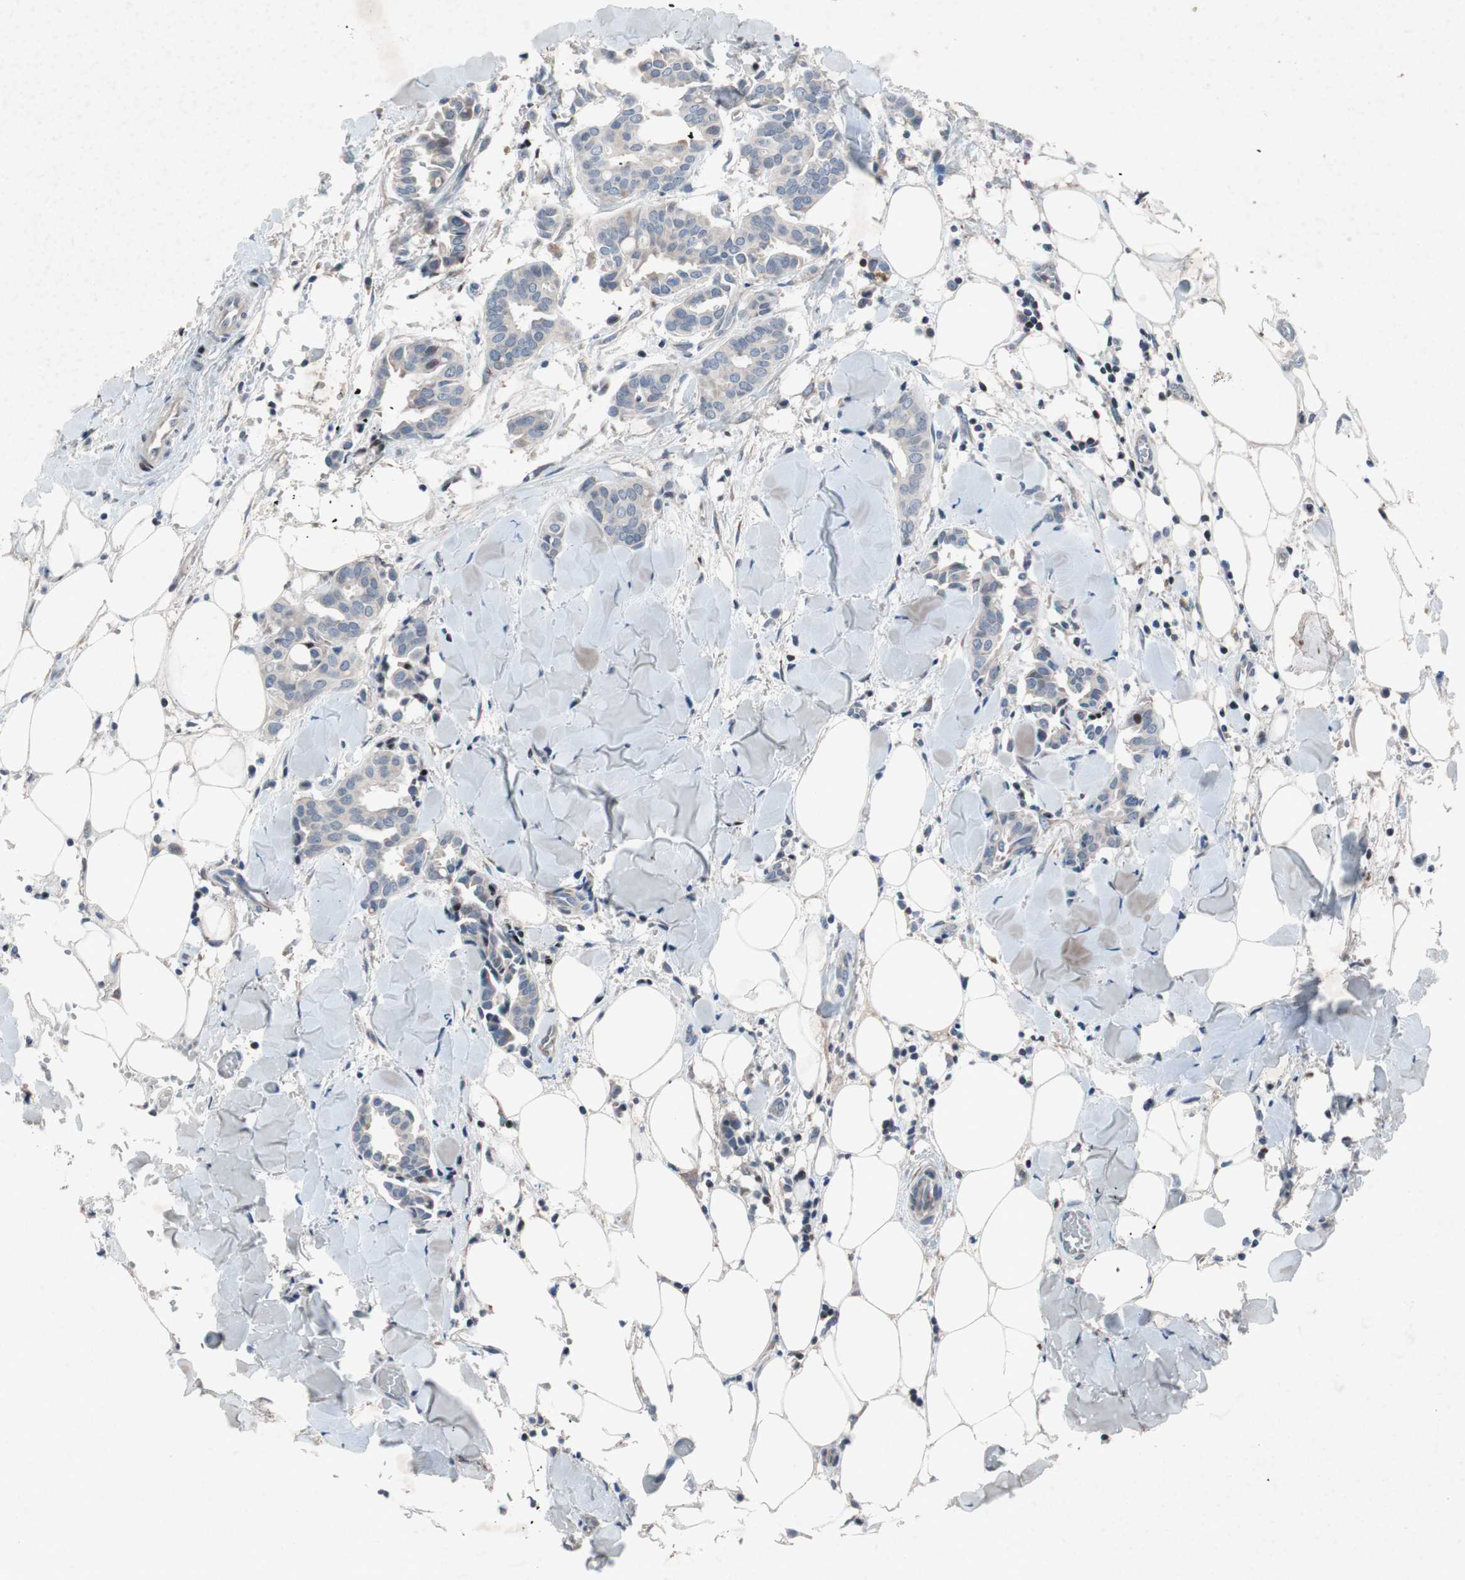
{"staining": {"intensity": "negative", "quantity": "none", "location": "none"}, "tissue": "head and neck cancer", "cell_type": "Tumor cells", "image_type": "cancer", "snomed": [{"axis": "morphology", "description": "Adenocarcinoma, NOS"}, {"axis": "topography", "description": "Salivary gland"}, {"axis": "topography", "description": "Head-Neck"}], "caption": "Immunohistochemistry (IHC) micrograph of neoplastic tissue: human head and neck cancer (adenocarcinoma) stained with DAB displays no significant protein staining in tumor cells.", "gene": "MUTYH", "patient": {"sex": "female", "age": 59}}